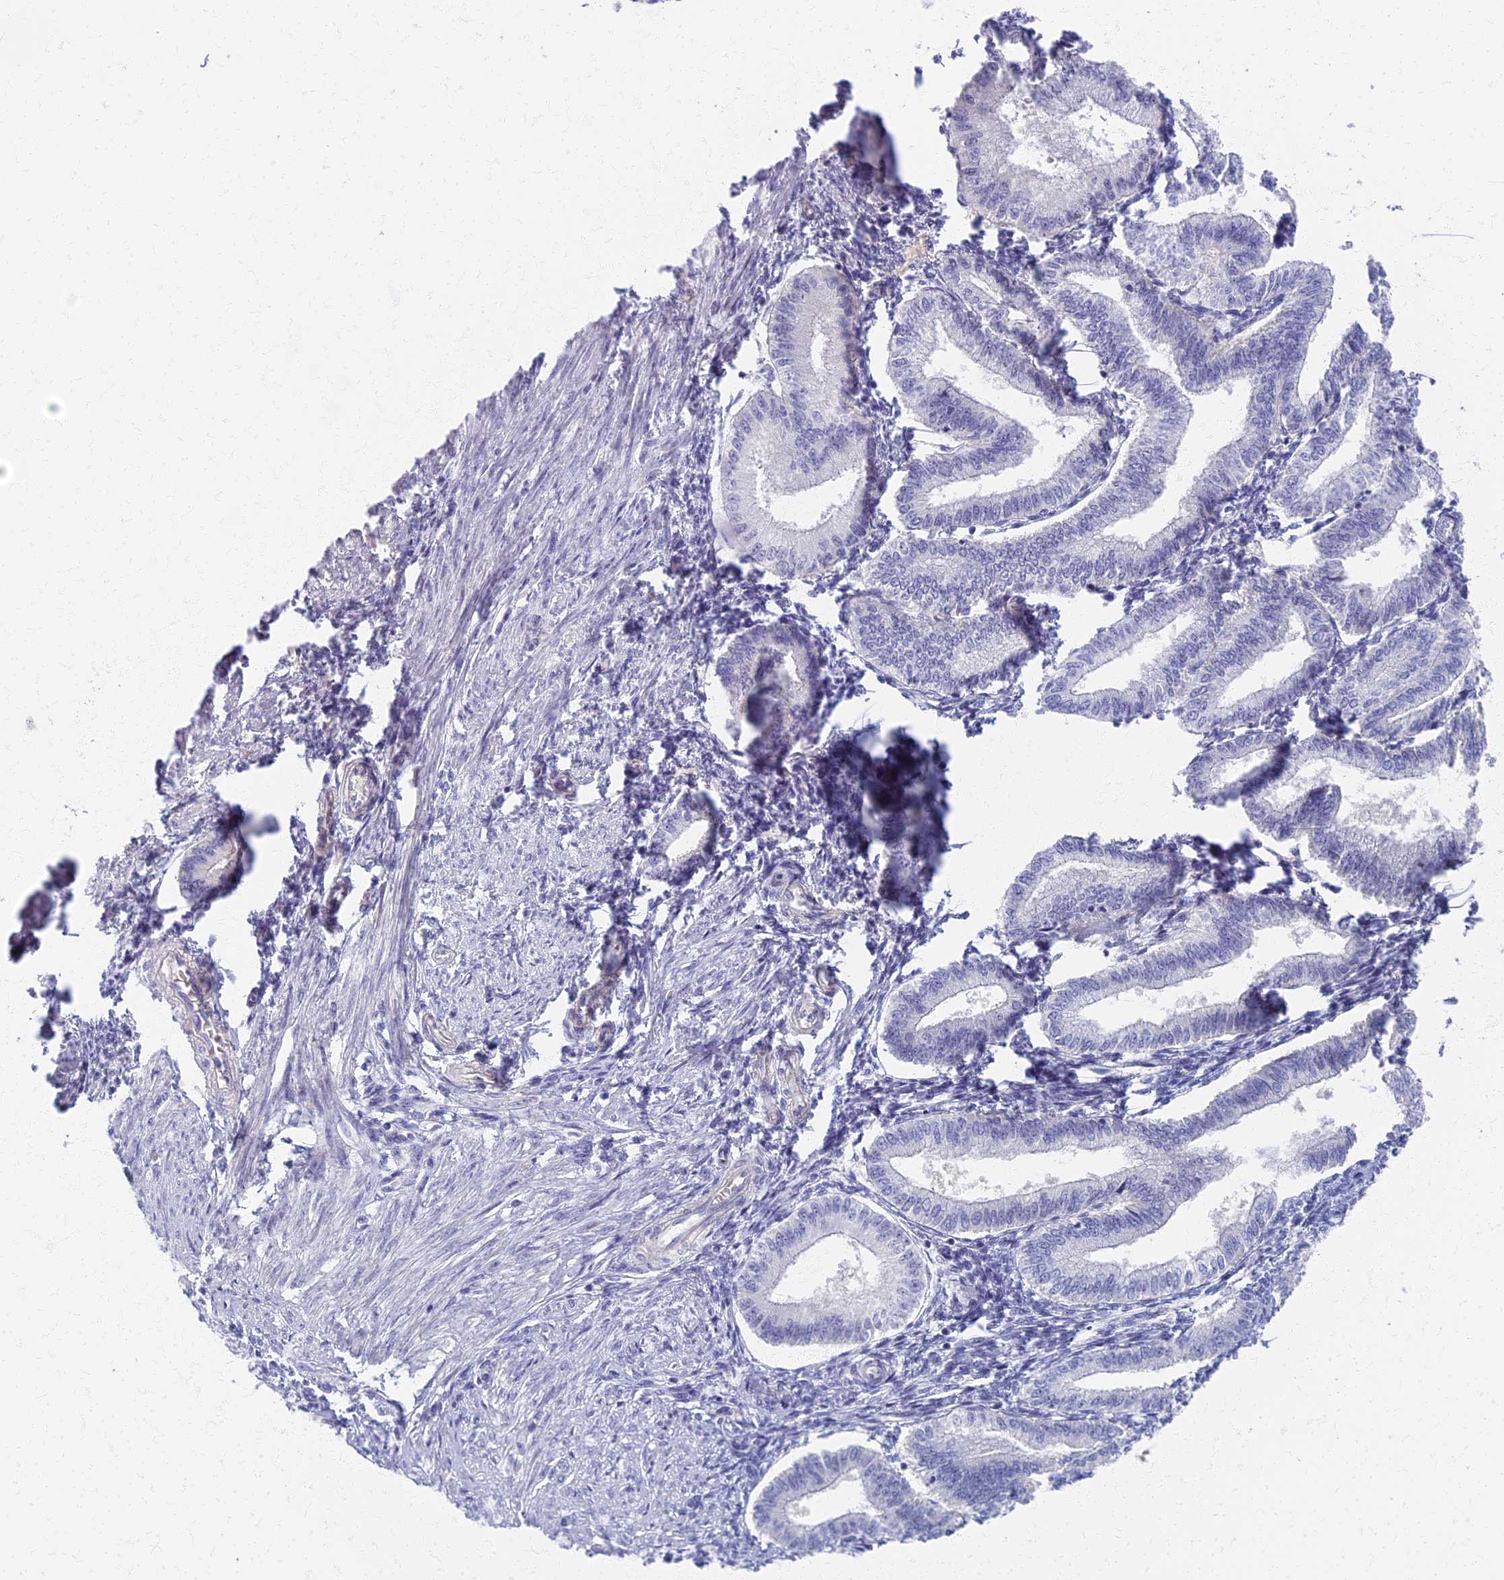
{"staining": {"intensity": "negative", "quantity": "none", "location": "none"}, "tissue": "endometrium", "cell_type": "Cells in endometrial stroma", "image_type": "normal", "snomed": [{"axis": "morphology", "description": "Normal tissue, NOS"}, {"axis": "topography", "description": "Endometrium"}], "caption": "Cells in endometrial stroma show no significant protein staining in benign endometrium.", "gene": "AP4E1", "patient": {"sex": "female", "age": 39}}